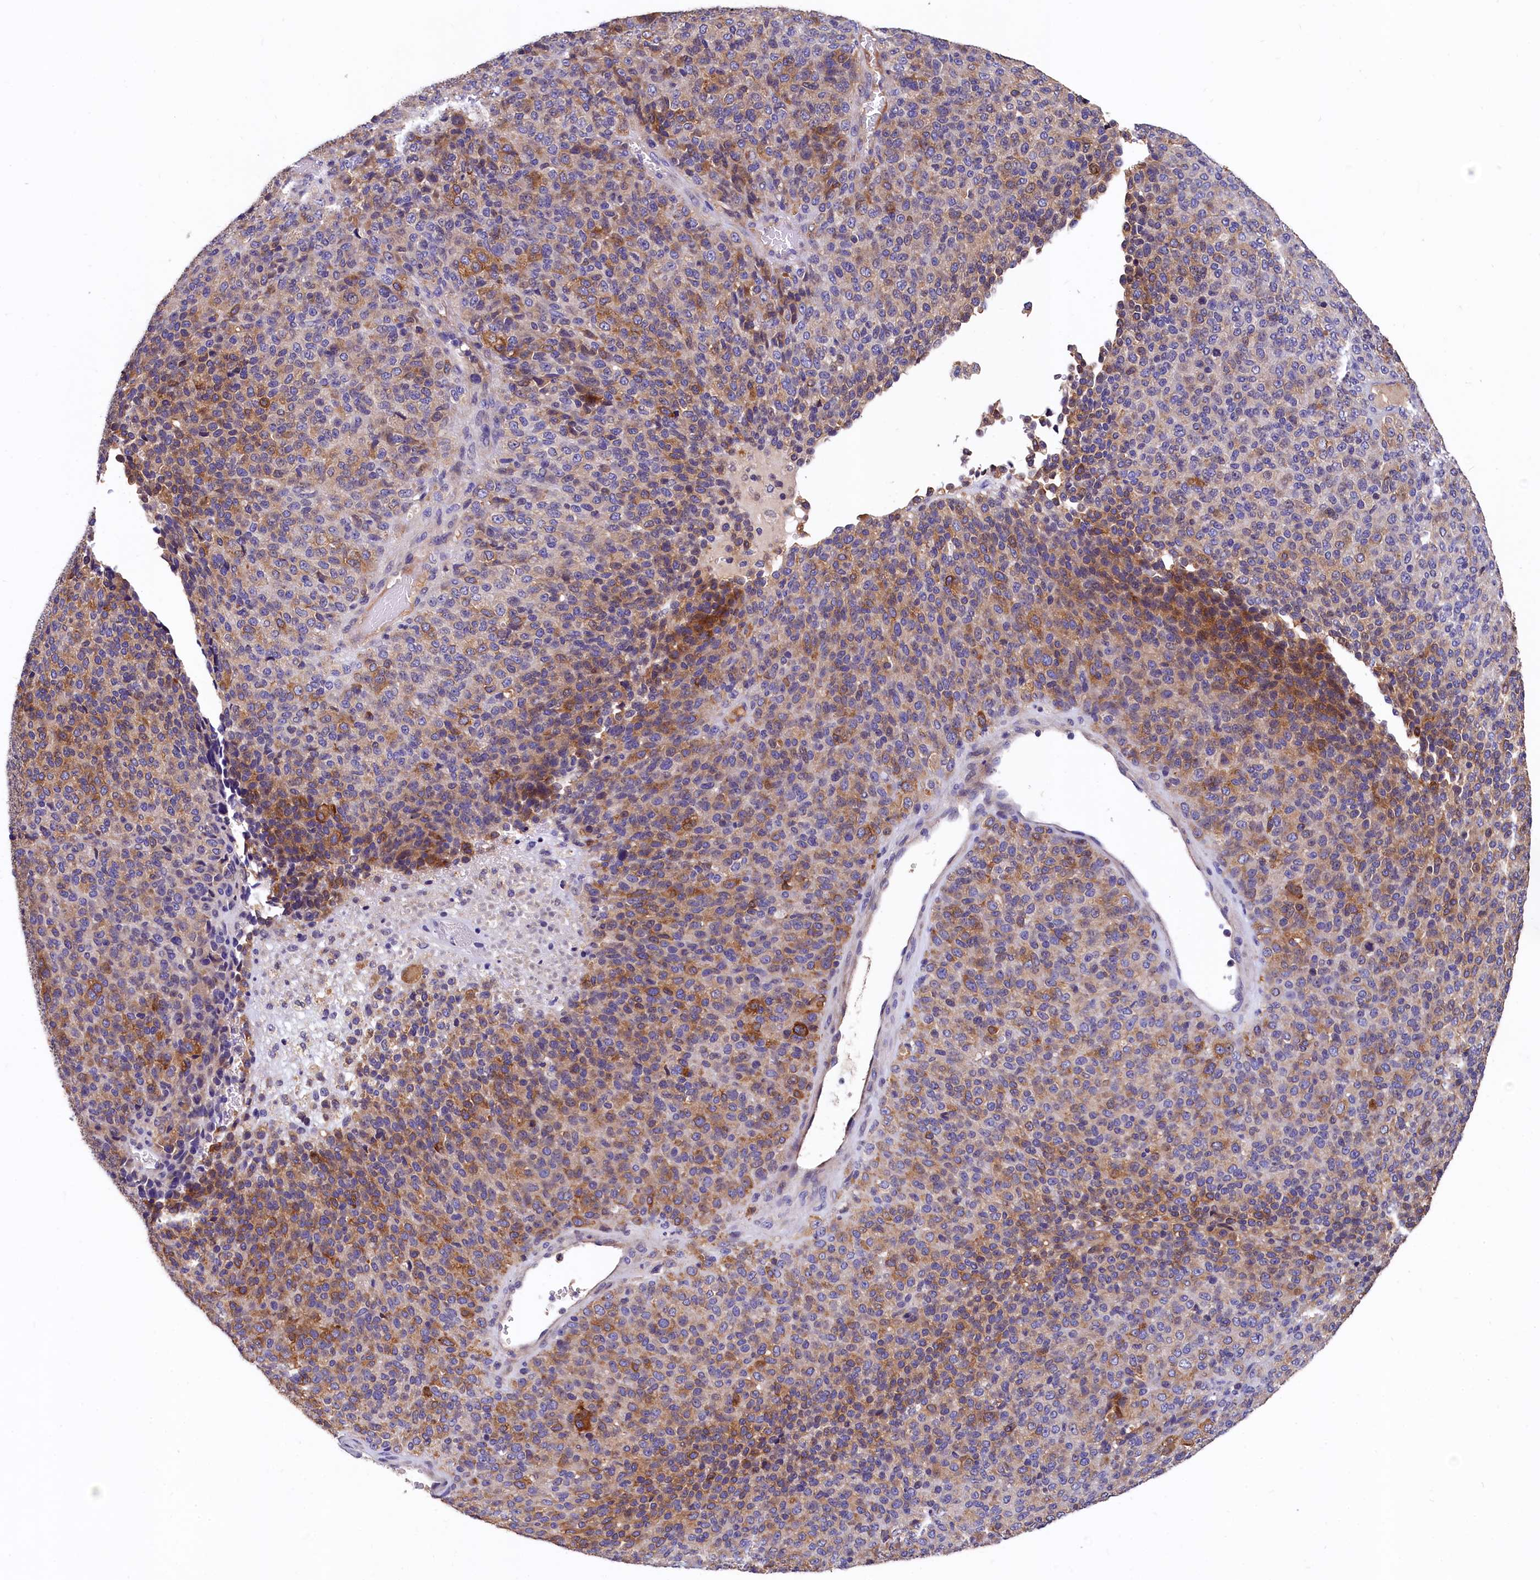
{"staining": {"intensity": "moderate", "quantity": "25%-75%", "location": "cytoplasmic/membranous"}, "tissue": "melanoma", "cell_type": "Tumor cells", "image_type": "cancer", "snomed": [{"axis": "morphology", "description": "Malignant melanoma, Metastatic site"}, {"axis": "topography", "description": "Brain"}], "caption": "Protein analysis of melanoma tissue displays moderate cytoplasmic/membranous expression in about 25%-75% of tumor cells.", "gene": "EPS8L2", "patient": {"sex": "female", "age": 56}}